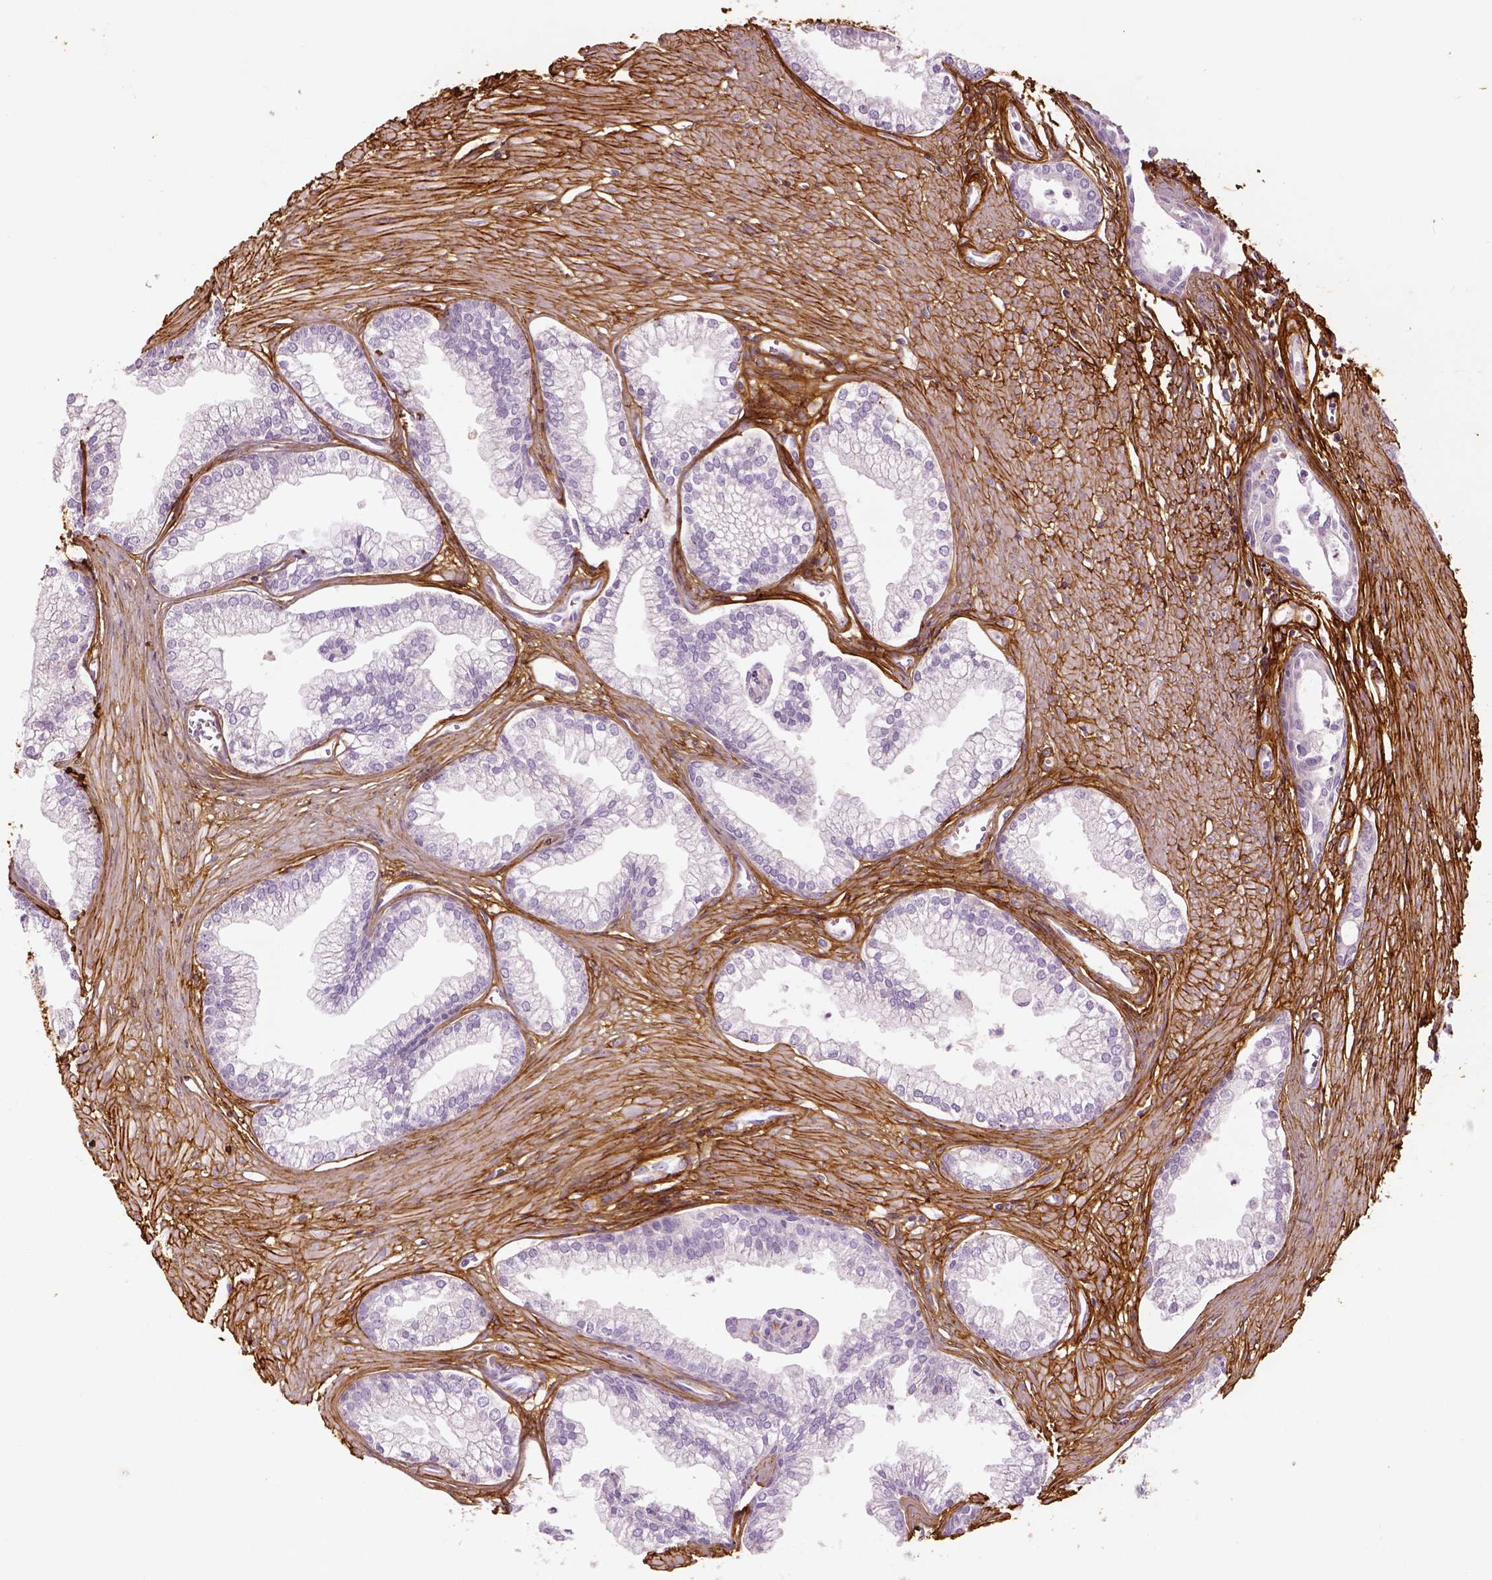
{"staining": {"intensity": "negative", "quantity": "none", "location": "none"}, "tissue": "prostate cancer", "cell_type": "Tumor cells", "image_type": "cancer", "snomed": [{"axis": "morphology", "description": "Adenocarcinoma, NOS"}, {"axis": "topography", "description": "Prostate"}], "caption": "Histopathology image shows no significant protein expression in tumor cells of prostate cancer (adenocarcinoma).", "gene": "COL6A2", "patient": {"sex": "male", "age": 71}}